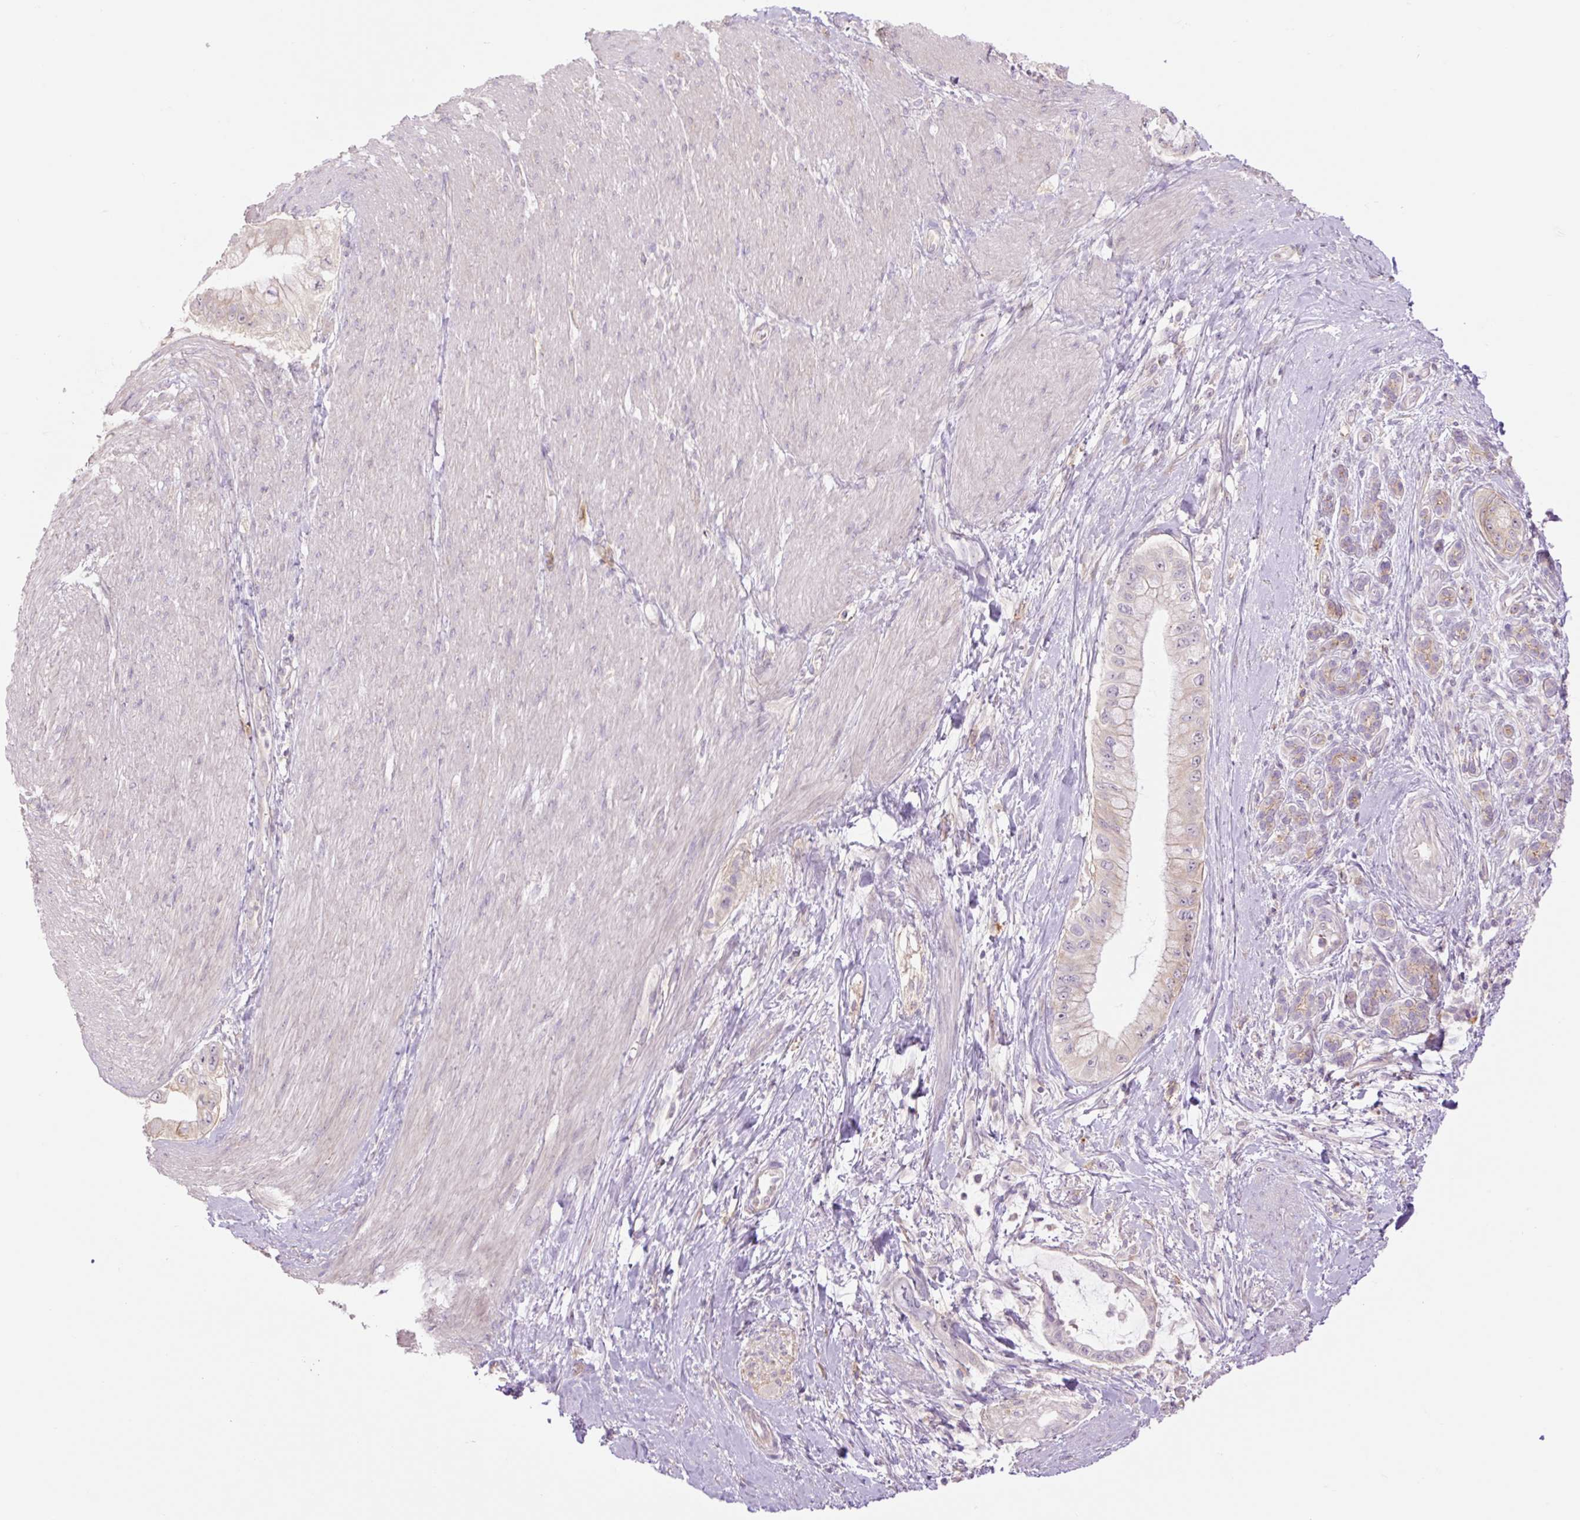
{"staining": {"intensity": "weak", "quantity": "<25%", "location": "cytoplasmic/membranous"}, "tissue": "pancreatic cancer", "cell_type": "Tumor cells", "image_type": "cancer", "snomed": [{"axis": "morphology", "description": "Adenocarcinoma, NOS"}, {"axis": "topography", "description": "Pancreas"}], "caption": "This is an immunohistochemistry image of human pancreatic adenocarcinoma. There is no positivity in tumor cells.", "gene": "GRID2", "patient": {"sex": "male", "age": 48}}